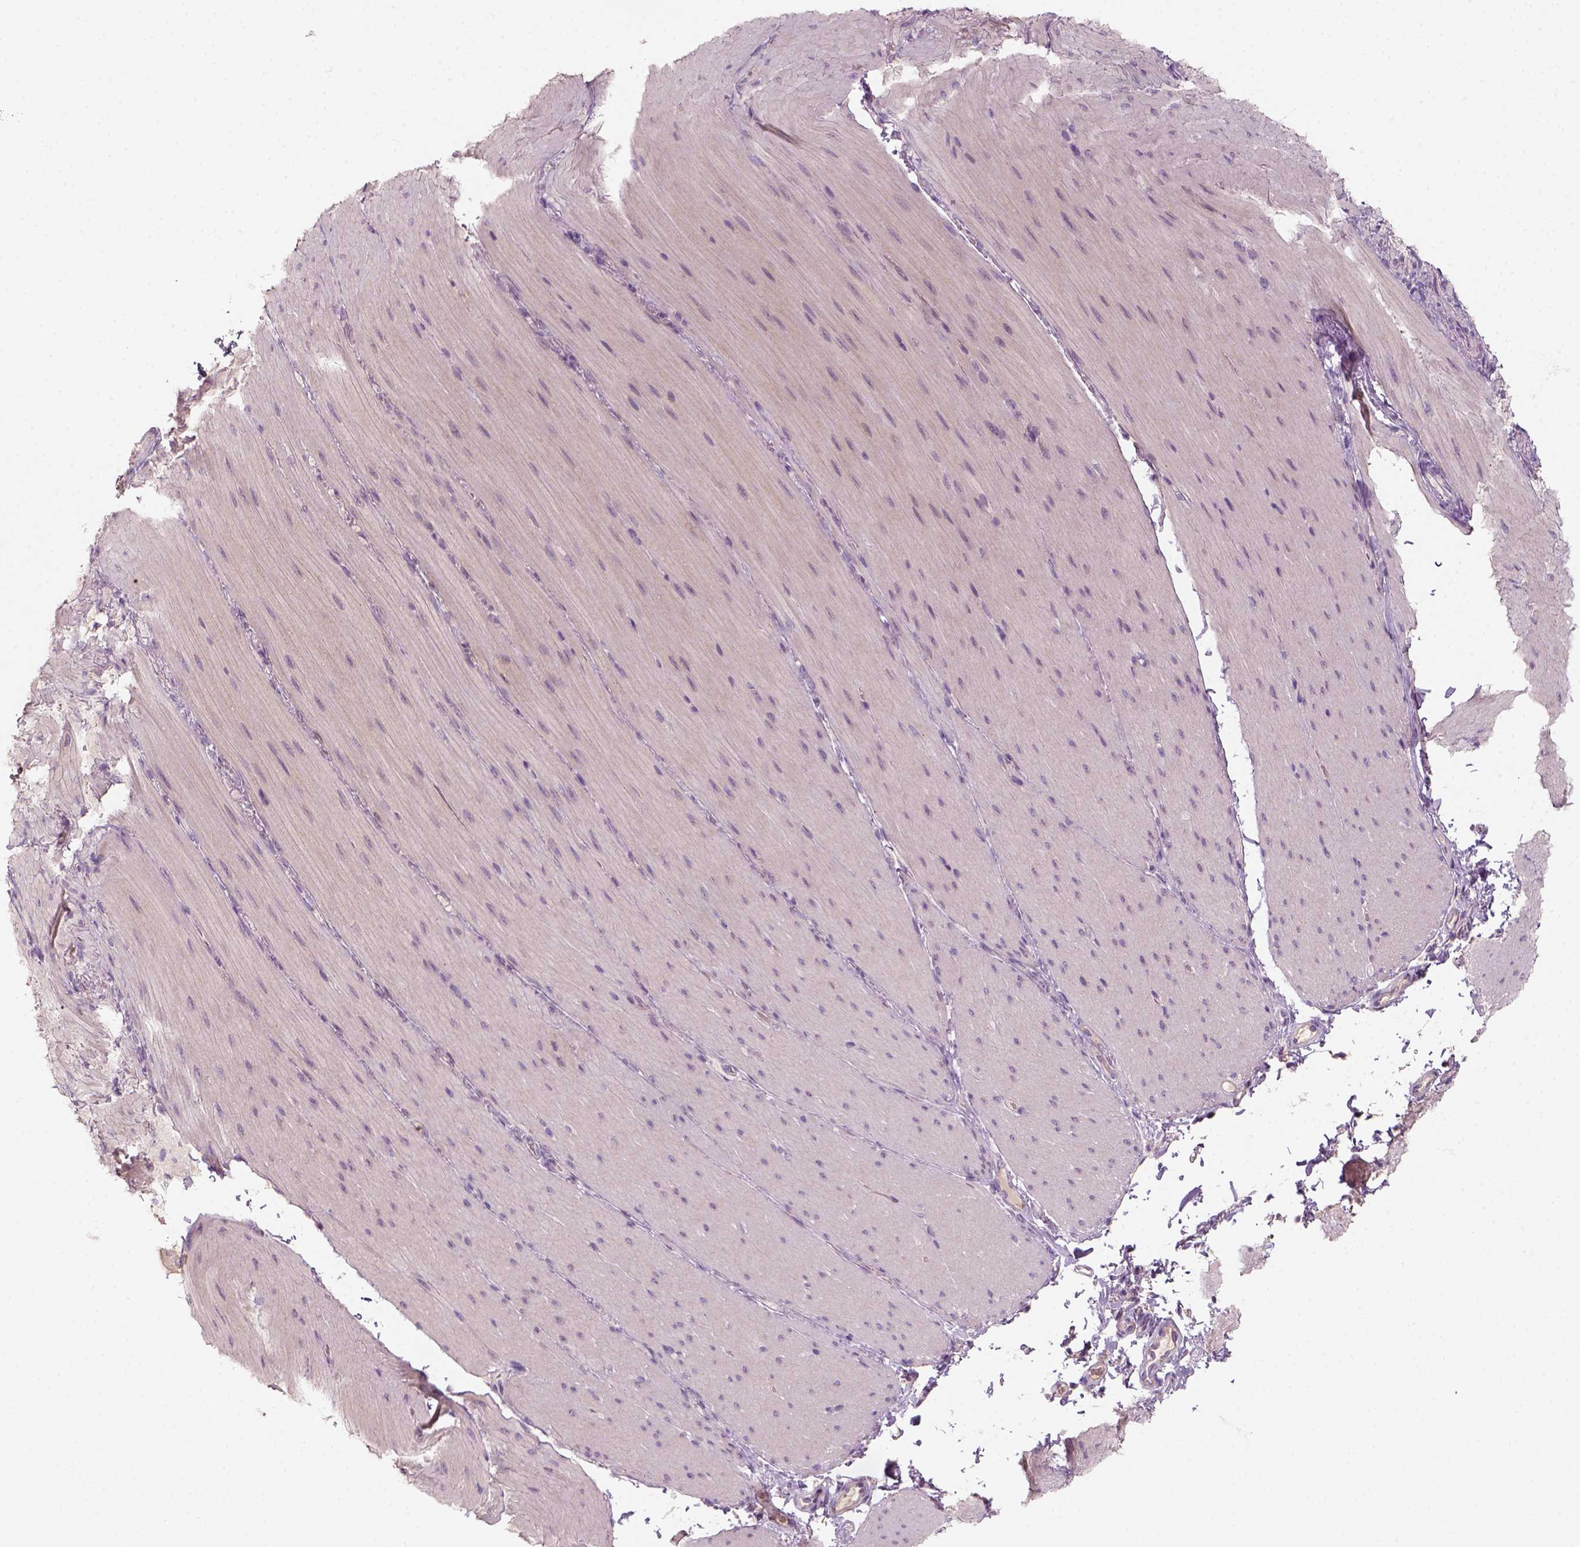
{"staining": {"intensity": "negative", "quantity": "none", "location": "none"}, "tissue": "smooth muscle", "cell_type": "Smooth muscle cells", "image_type": "normal", "snomed": [{"axis": "morphology", "description": "Normal tissue, NOS"}, {"axis": "topography", "description": "Smooth muscle"}, {"axis": "topography", "description": "Colon"}], "caption": "A high-resolution photomicrograph shows IHC staining of unremarkable smooth muscle, which demonstrates no significant expression in smooth muscle cells.", "gene": "AQP9", "patient": {"sex": "male", "age": 73}}